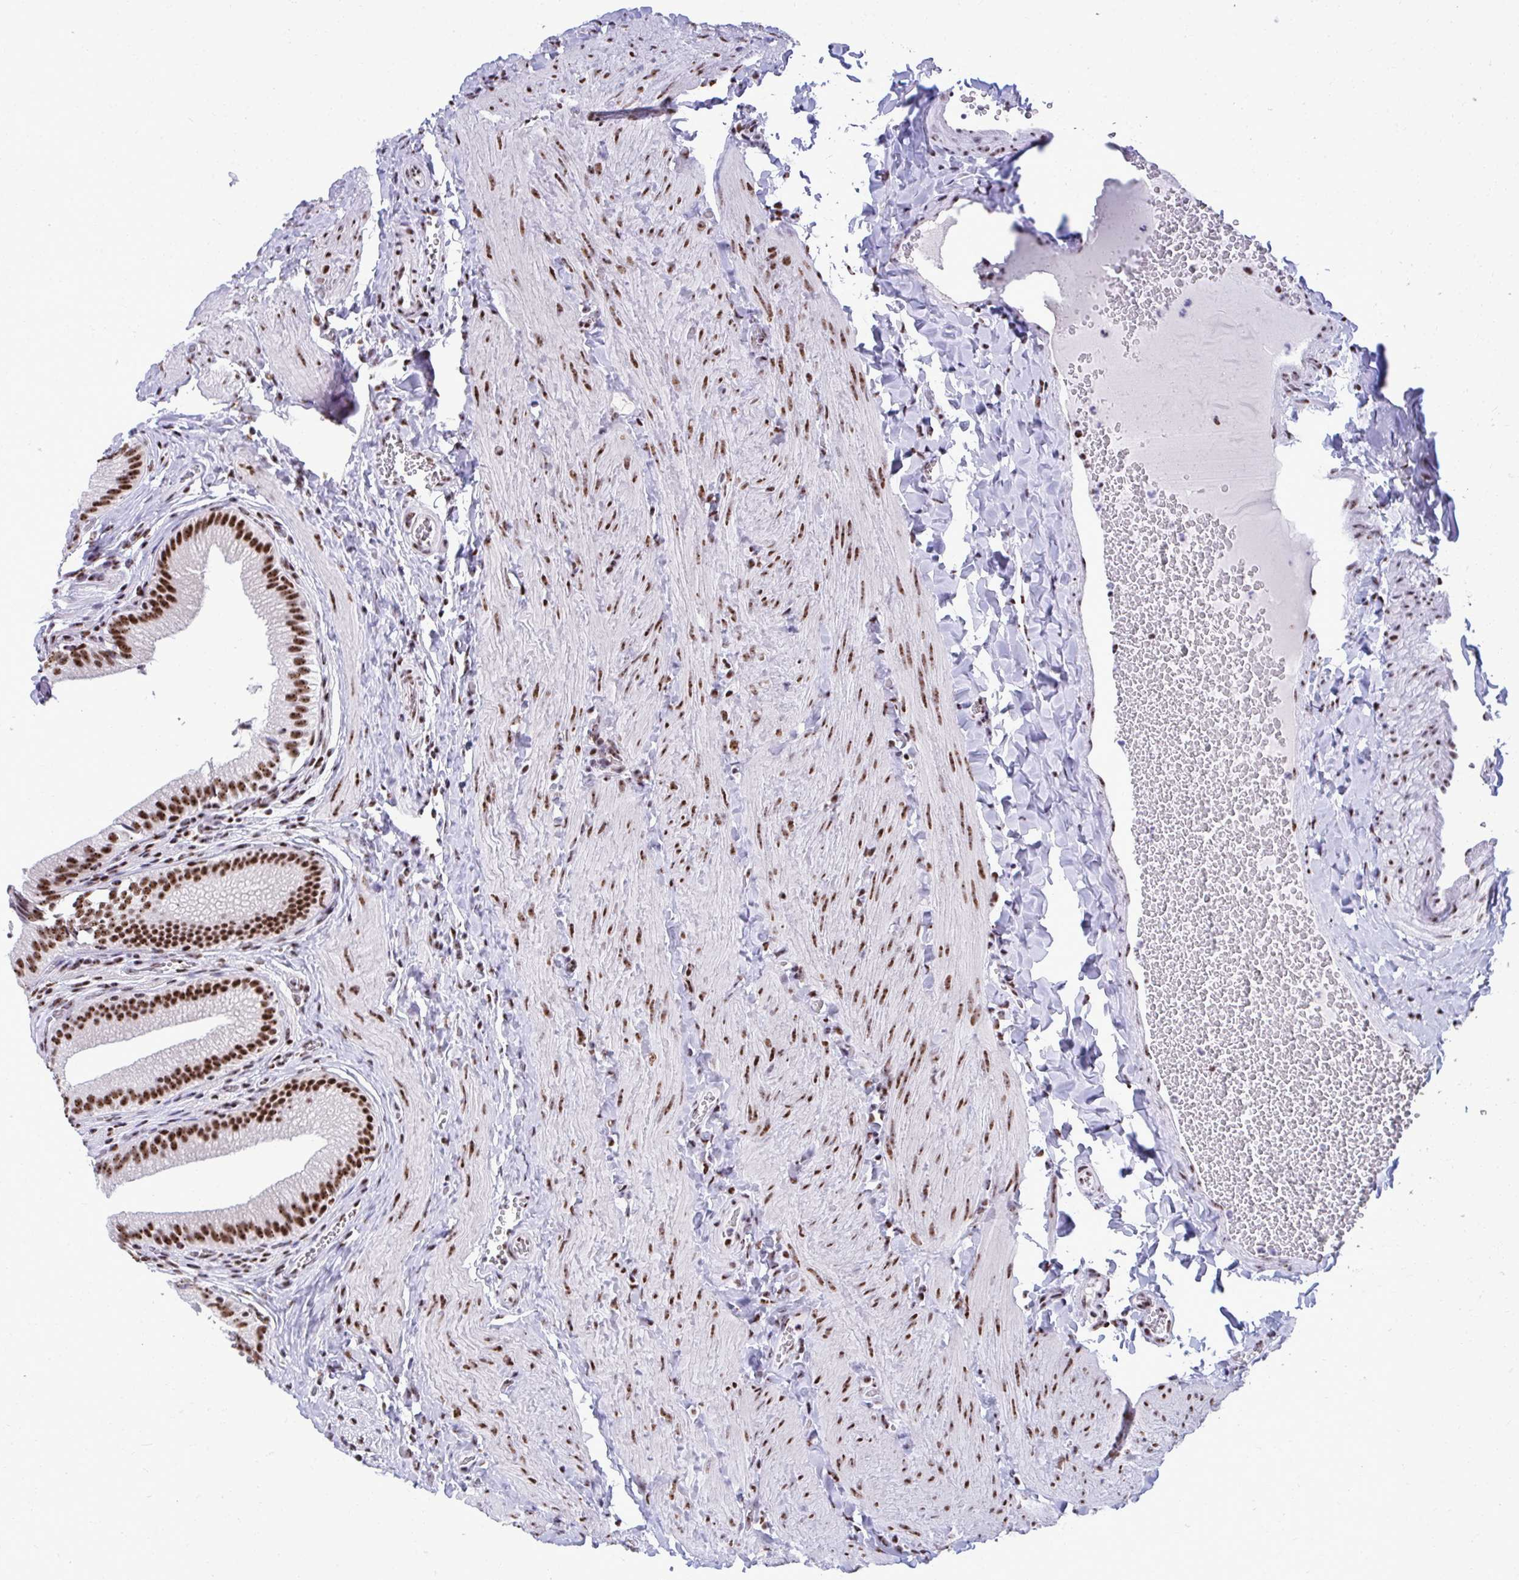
{"staining": {"intensity": "strong", "quantity": ">75%", "location": "nuclear"}, "tissue": "gallbladder", "cell_type": "Glandular cells", "image_type": "normal", "snomed": [{"axis": "morphology", "description": "Normal tissue, NOS"}, {"axis": "topography", "description": "Gallbladder"}, {"axis": "topography", "description": "Peripheral nerve tissue"}], "caption": "Human gallbladder stained with a brown dye displays strong nuclear positive expression in approximately >75% of glandular cells.", "gene": "PELP1", "patient": {"sex": "male", "age": 17}}